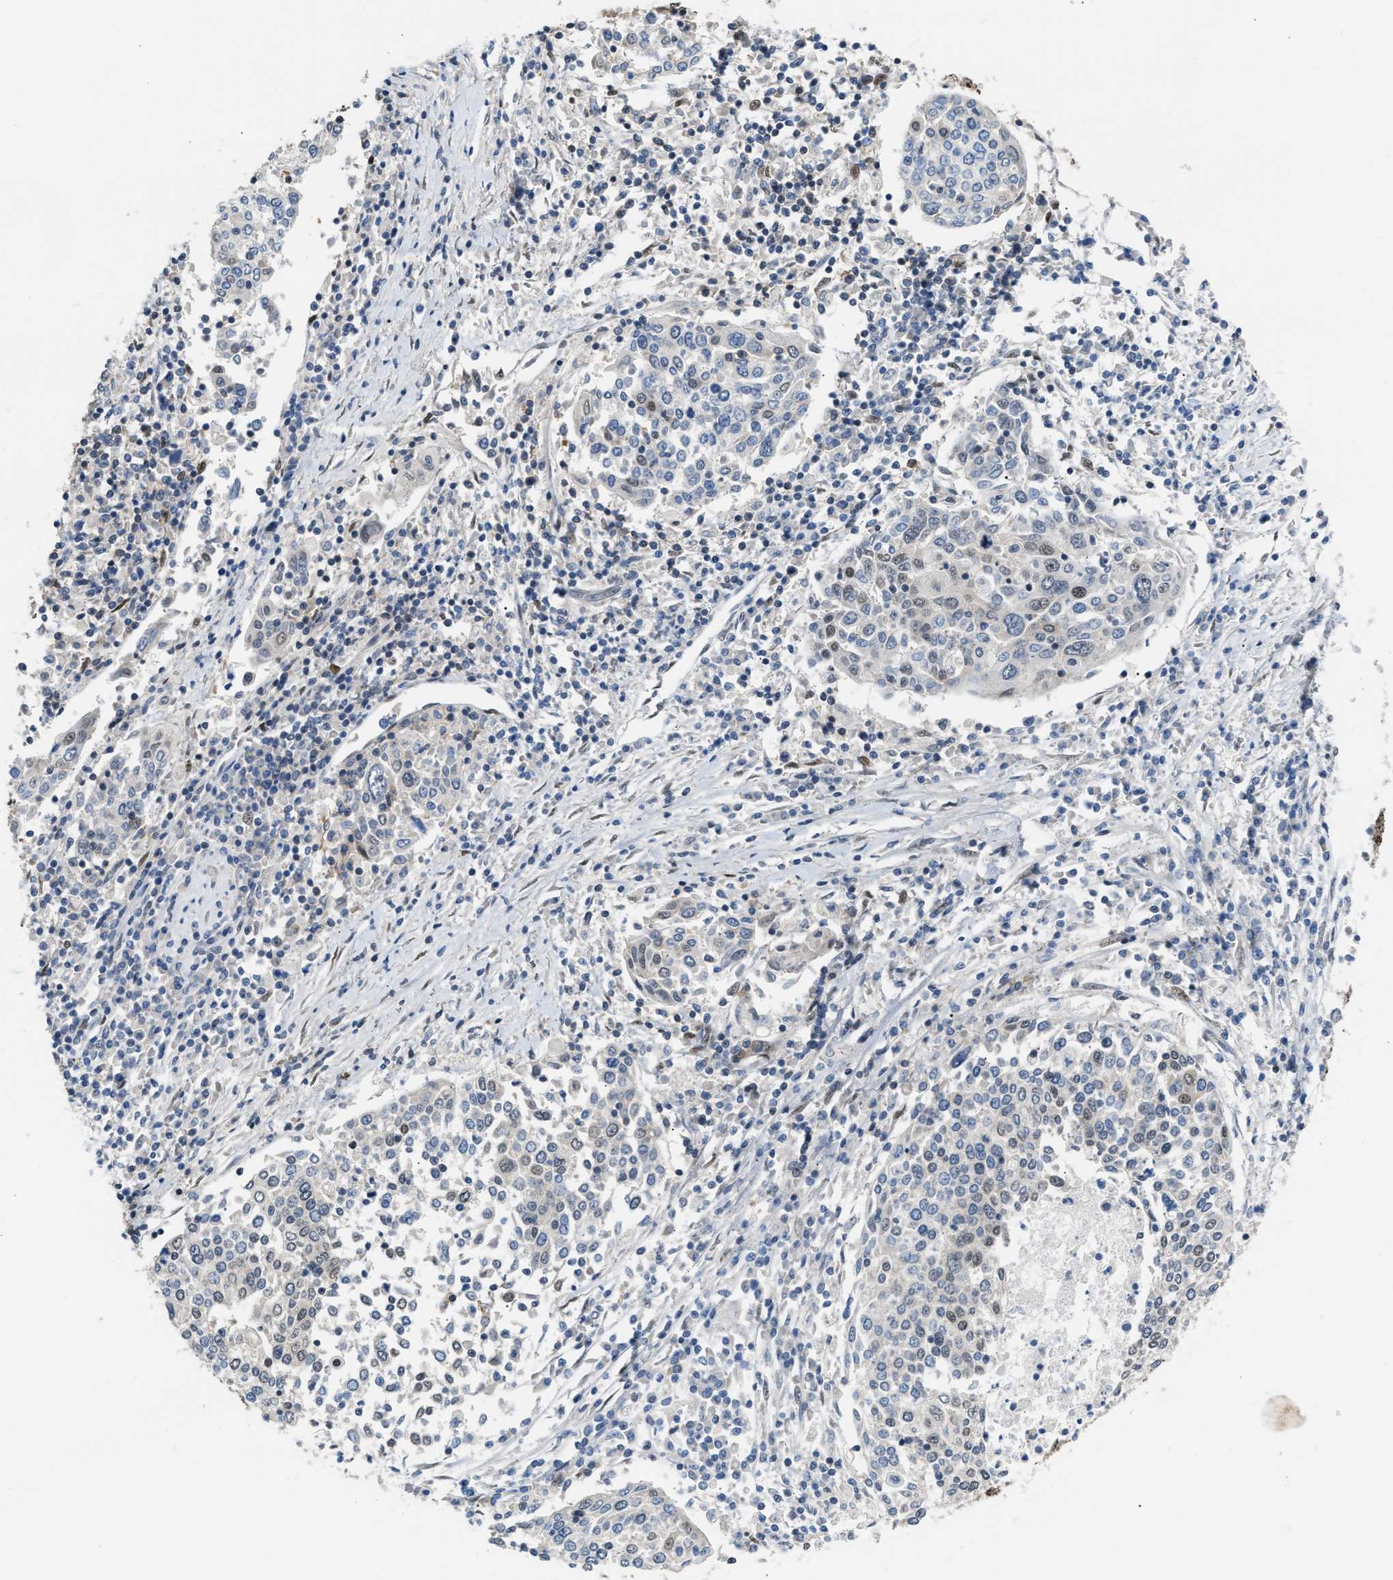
{"staining": {"intensity": "weak", "quantity": "<25%", "location": "nuclear"}, "tissue": "cervical cancer", "cell_type": "Tumor cells", "image_type": "cancer", "snomed": [{"axis": "morphology", "description": "Squamous cell carcinoma, NOS"}, {"axis": "topography", "description": "Cervix"}], "caption": "Immunohistochemistry micrograph of neoplastic tissue: squamous cell carcinoma (cervical) stained with DAB demonstrates no significant protein positivity in tumor cells.", "gene": "SSBP2", "patient": {"sex": "female", "age": 40}}